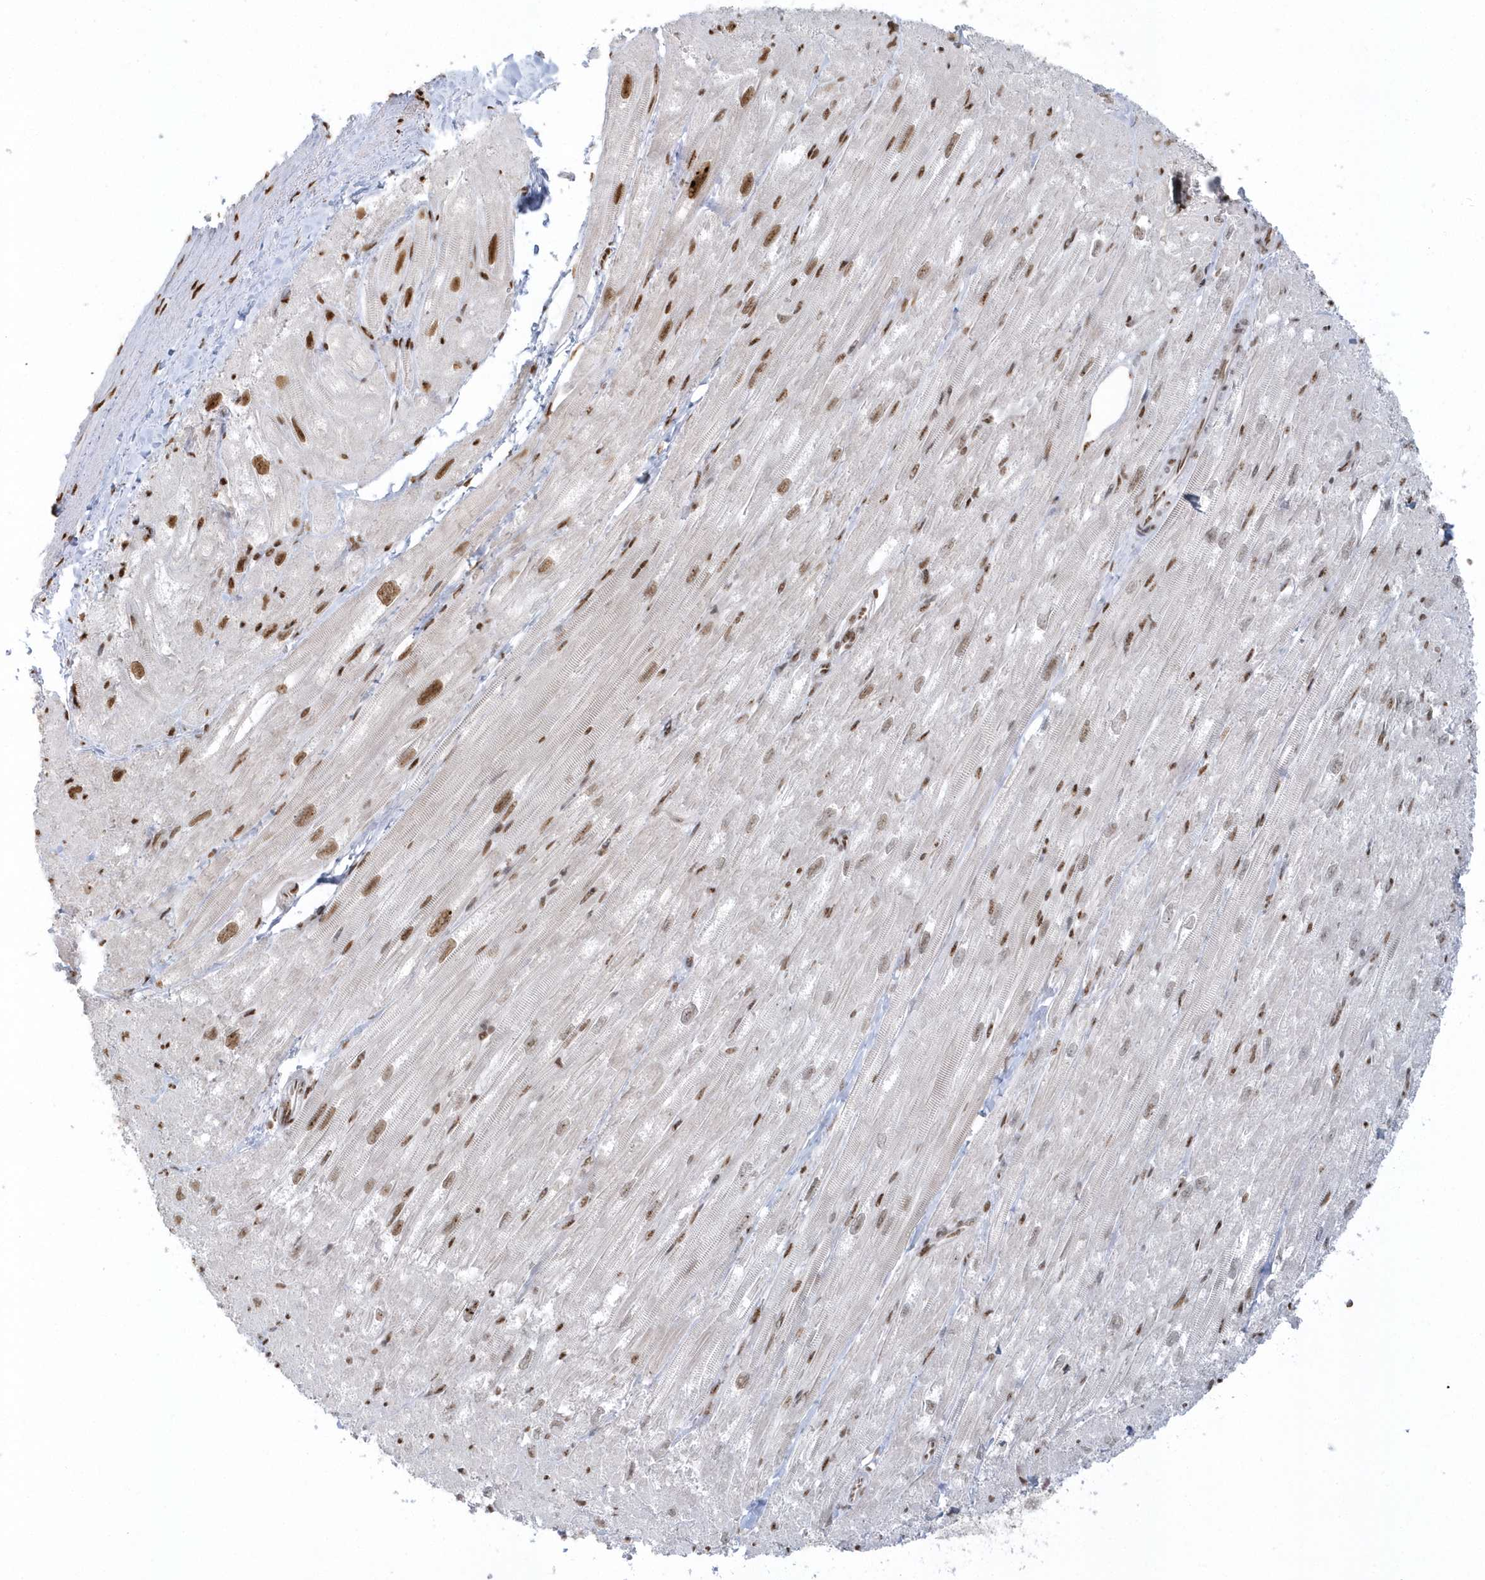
{"staining": {"intensity": "strong", "quantity": "25%-75%", "location": "nuclear"}, "tissue": "heart muscle", "cell_type": "Cardiomyocytes", "image_type": "normal", "snomed": [{"axis": "morphology", "description": "Normal tissue, NOS"}, {"axis": "topography", "description": "Heart"}], "caption": "Strong nuclear staining is present in approximately 25%-75% of cardiomyocytes in benign heart muscle.", "gene": "SUMO2", "patient": {"sex": "male", "age": 50}}